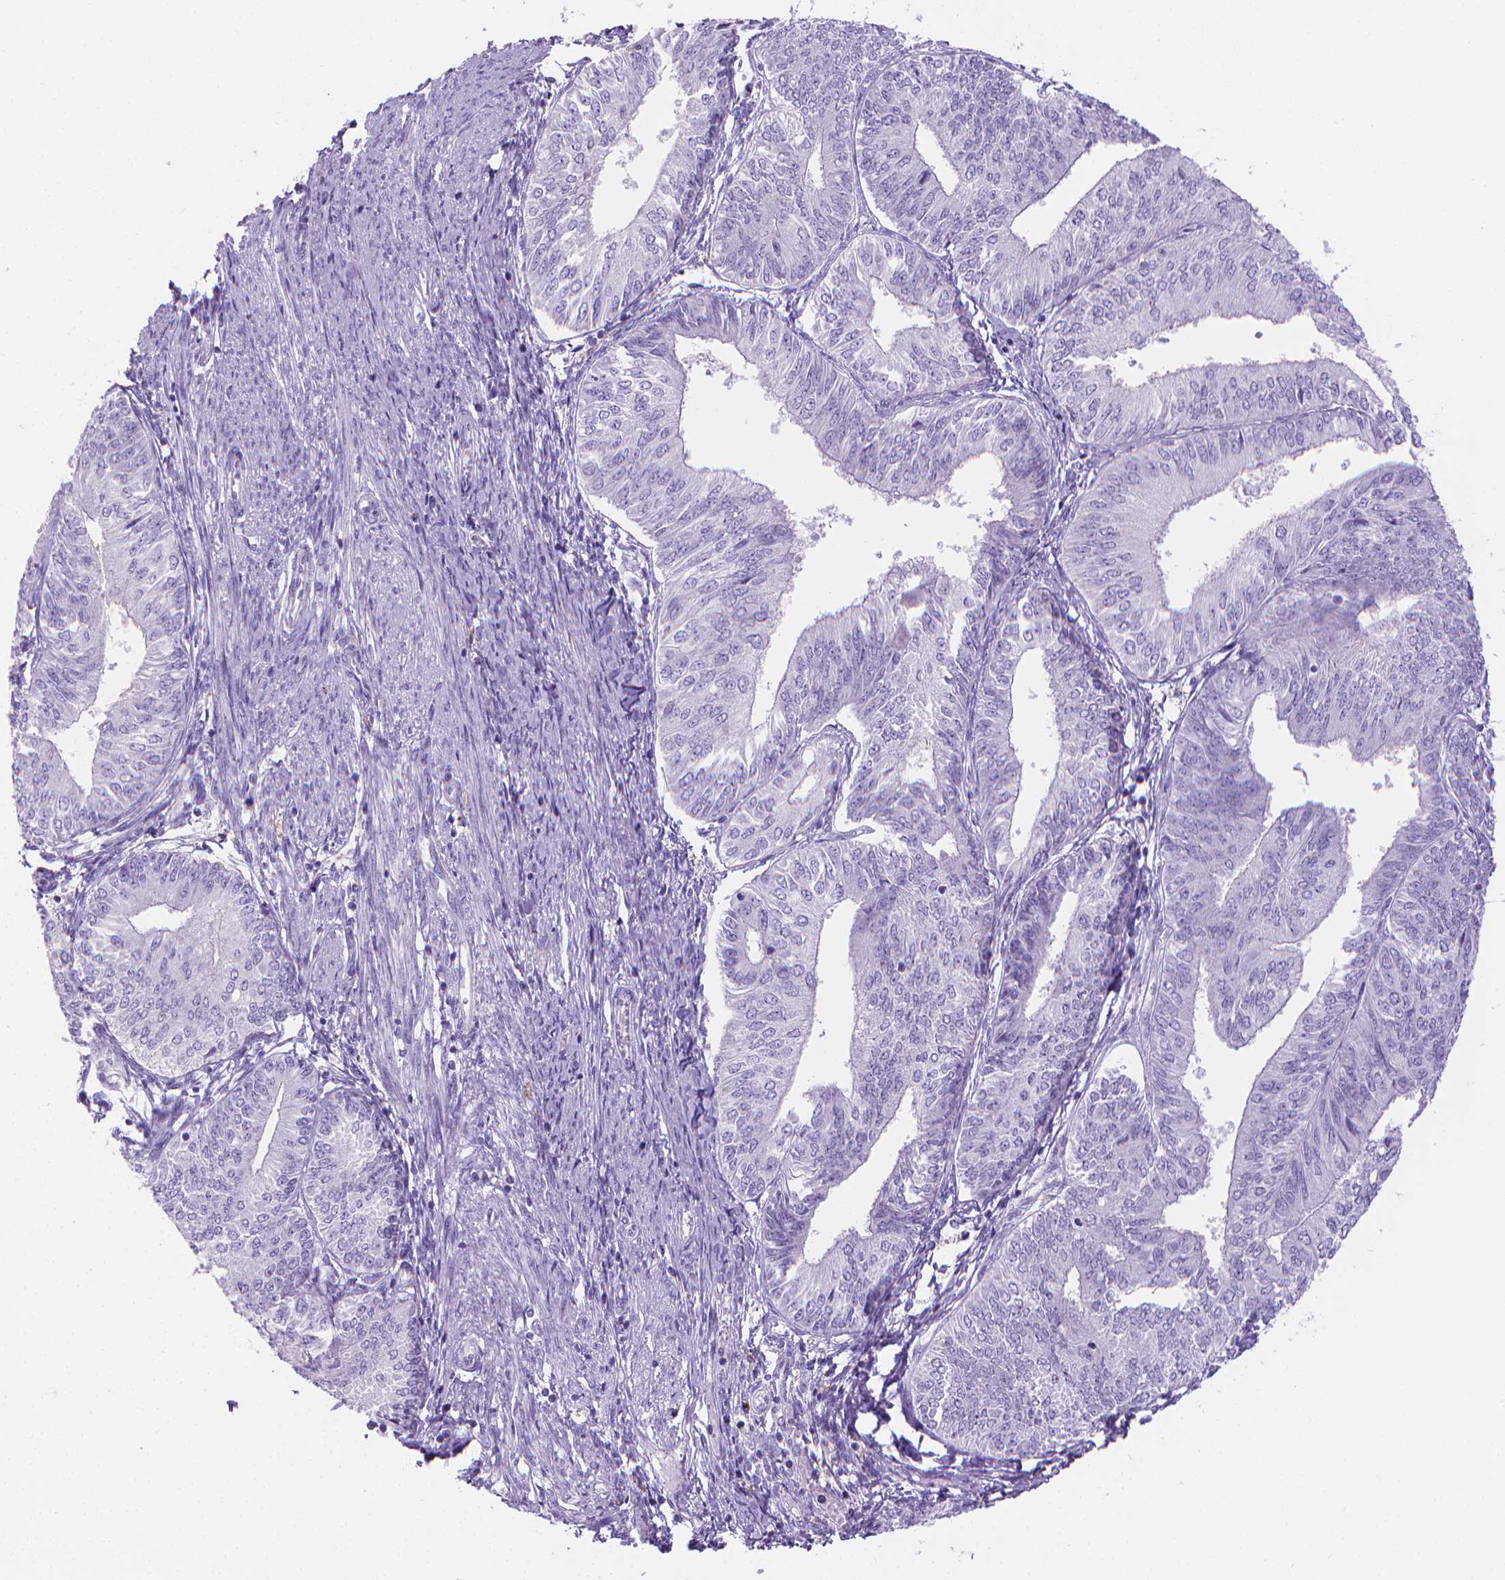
{"staining": {"intensity": "negative", "quantity": "none", "location": "none"}, "tissue": "endometrial cancer", "cell_type": "Tumor cells", "image_type": "cancer", "snomed": [{"axis": "morphology", "description": "Adenocarcinoma, NOS"}, {"axis": "topography", "description": "Endometrium"}], "caption": "Immunohistochemistry (IHC) micrograph of human endometrial adenocarcinoma stained for a protein (brown), which displays no positivity in tumor cells. (Immunohistochemistry, brightfield microscopy, high magnification).", "gene": "SPAG6", "patient": {"sex": "female", "age": 58}}